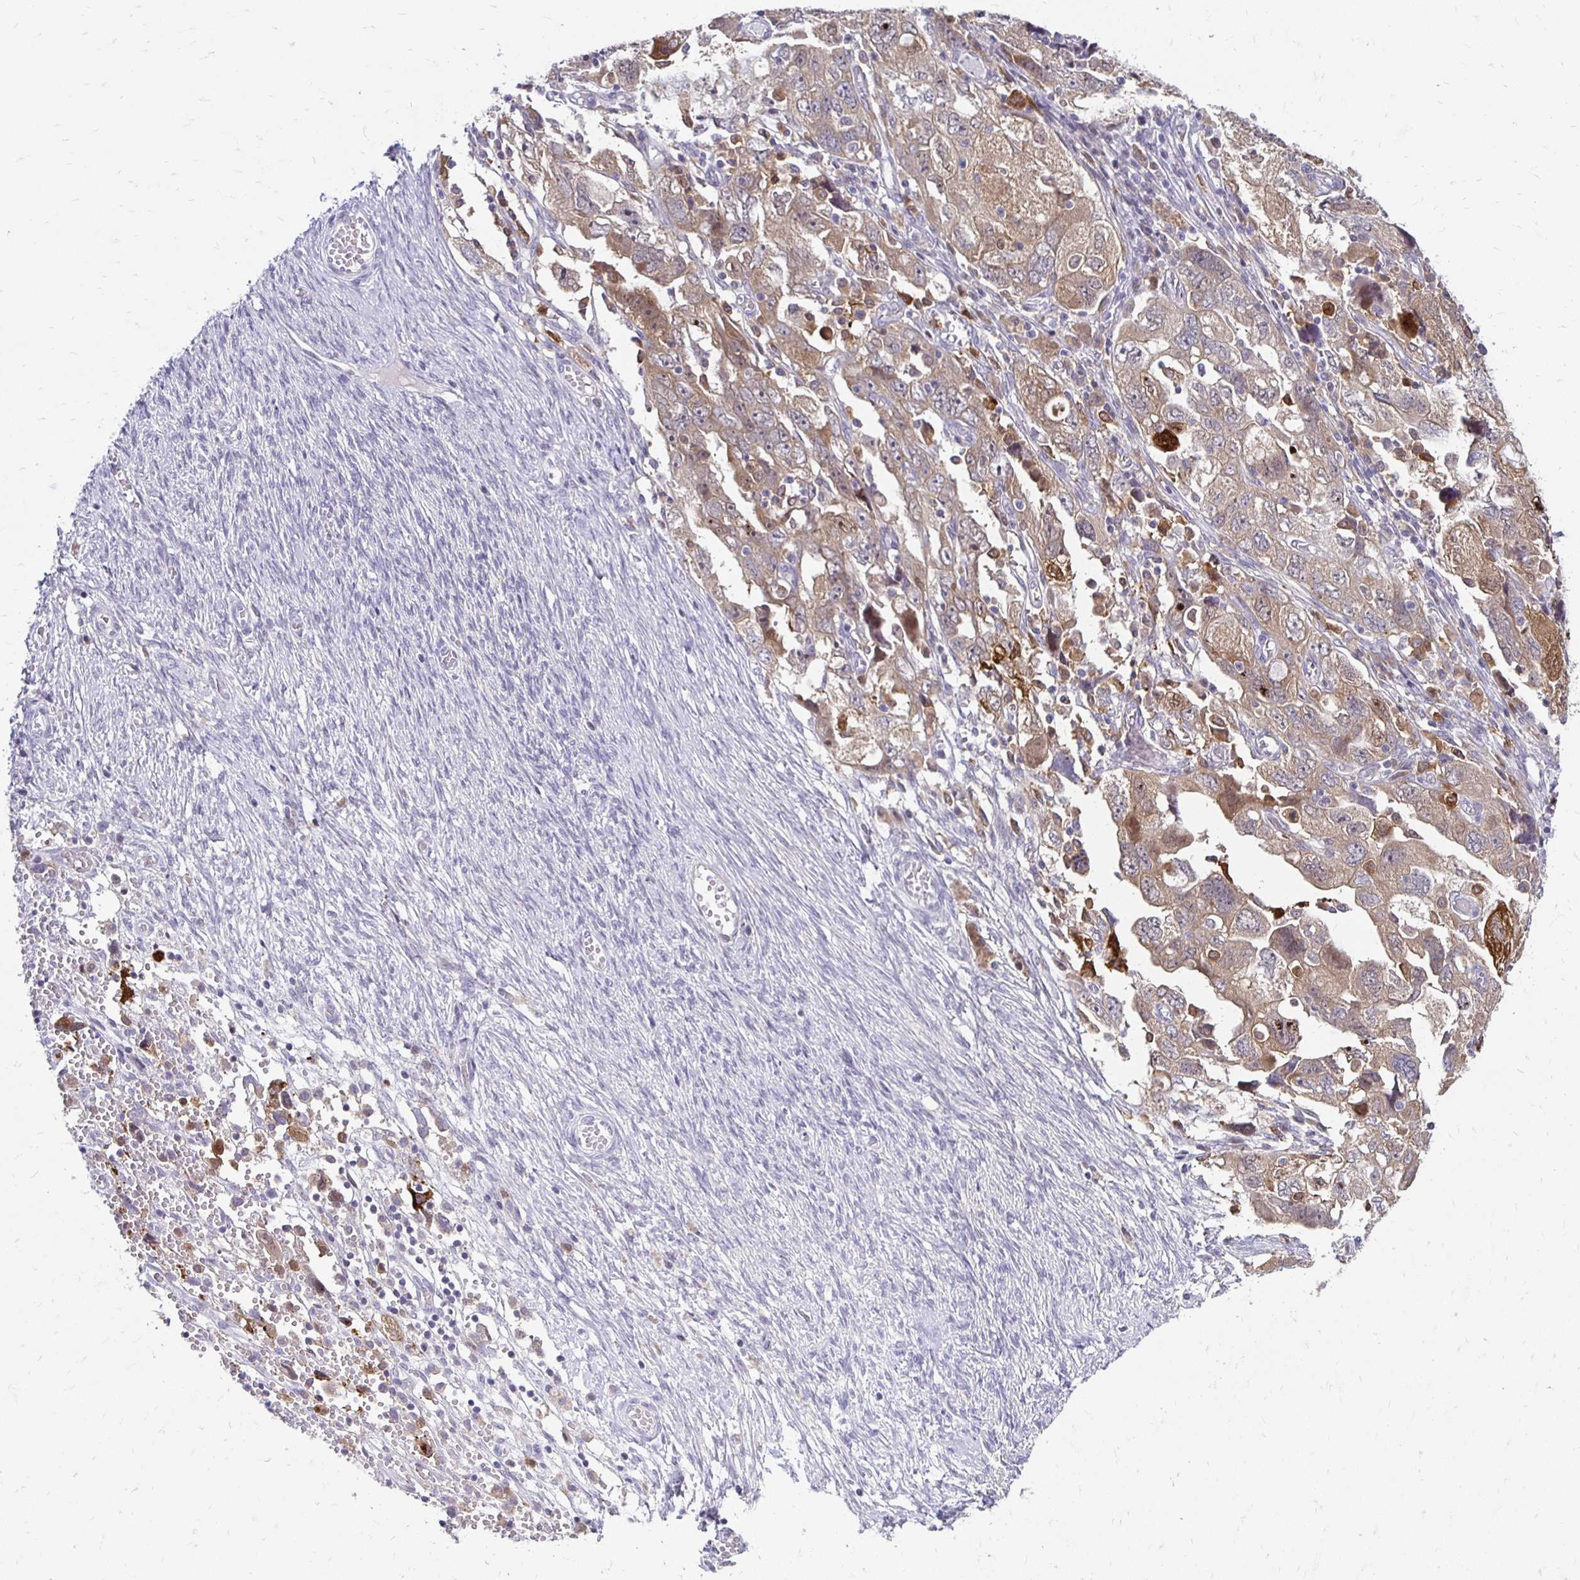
{"staining": {"intensity": "moderate", "quantity": ">75%", "location": "cytoplasmic/membranous"}, "tissue": "ovarian cancer", "cell_type": "Tumor cells", "image_type": "cancer", "snomed": [{"axis": "morphology", "description": "Carcinoma, NOS"}, {"axis": "morphology", "description": "Cystadenocarcinoma, serous, NOS"}, {"axis": "topography", "description": "Ovary"}], "caption": "Protein positivity by immunohistochemistry (IHC) exhibits moderate cytoplasmic/membranous staining in about >75% of tumor cells in ovarian cancer (serous cystadenocarcinoma).", "gene": "PADI2", "patient": {"sex": "female", "age": 69}}